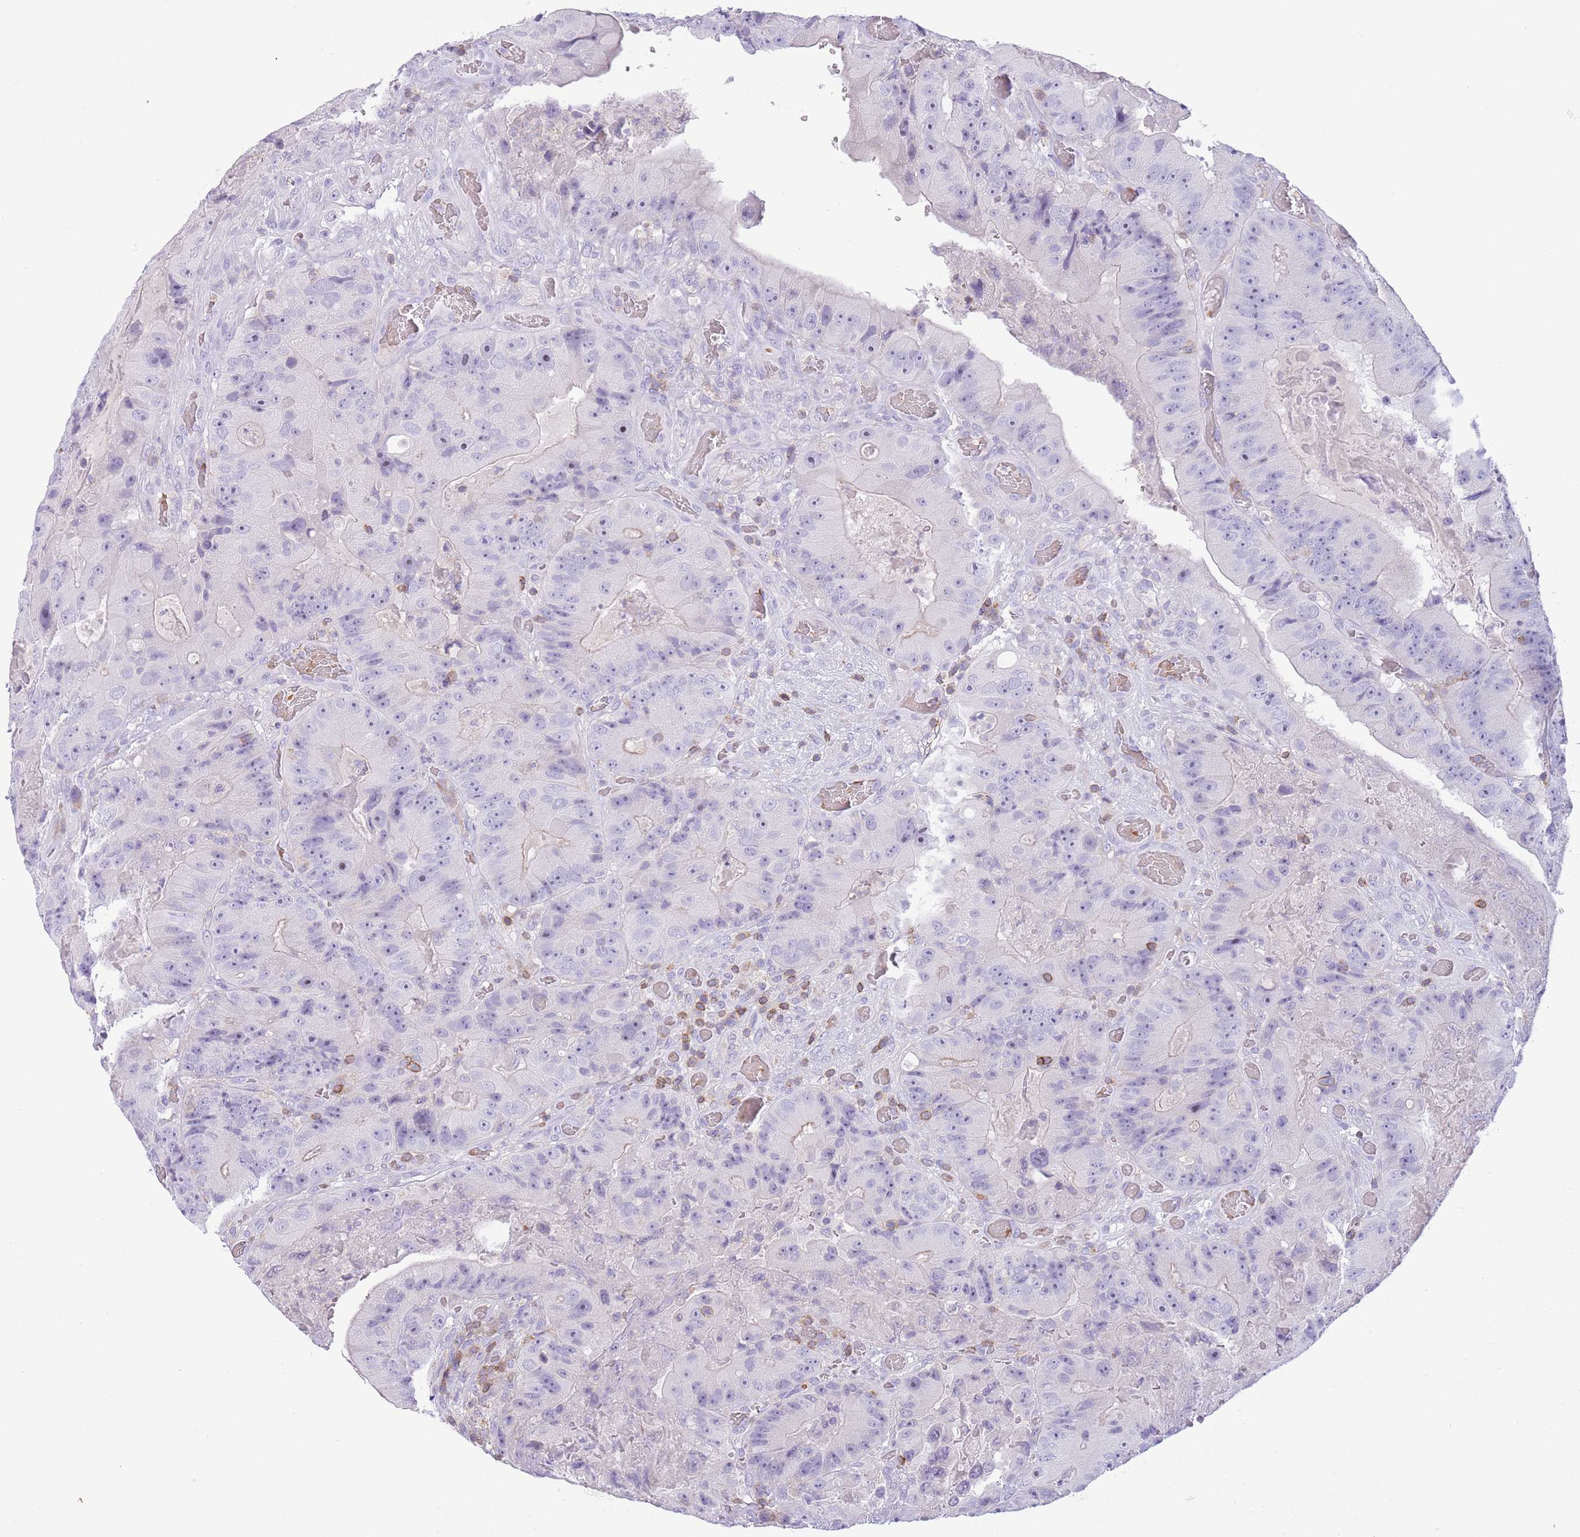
{"staining": {"intensity": "negative", "quantity": "none", "location": "none"}, "tissue": "colorectal cancer", "cell_type": "Tumor cells", "image_type": "cancer", "snomed": [{"axis": "morphology", "description": "Adenocarcinoma, NOS"}, {"axis": "topography", "description": "Colon"}], "caption": "High magnification brightfield microscopy of colorectal cancer (adenocarcinoma) stained with DAB (brown) and counterstained with hematoxylin (blue): tumor cells show no significant staining.", "gene": "OR4Q3", "patient": {"sex": "female", "age": 86}}